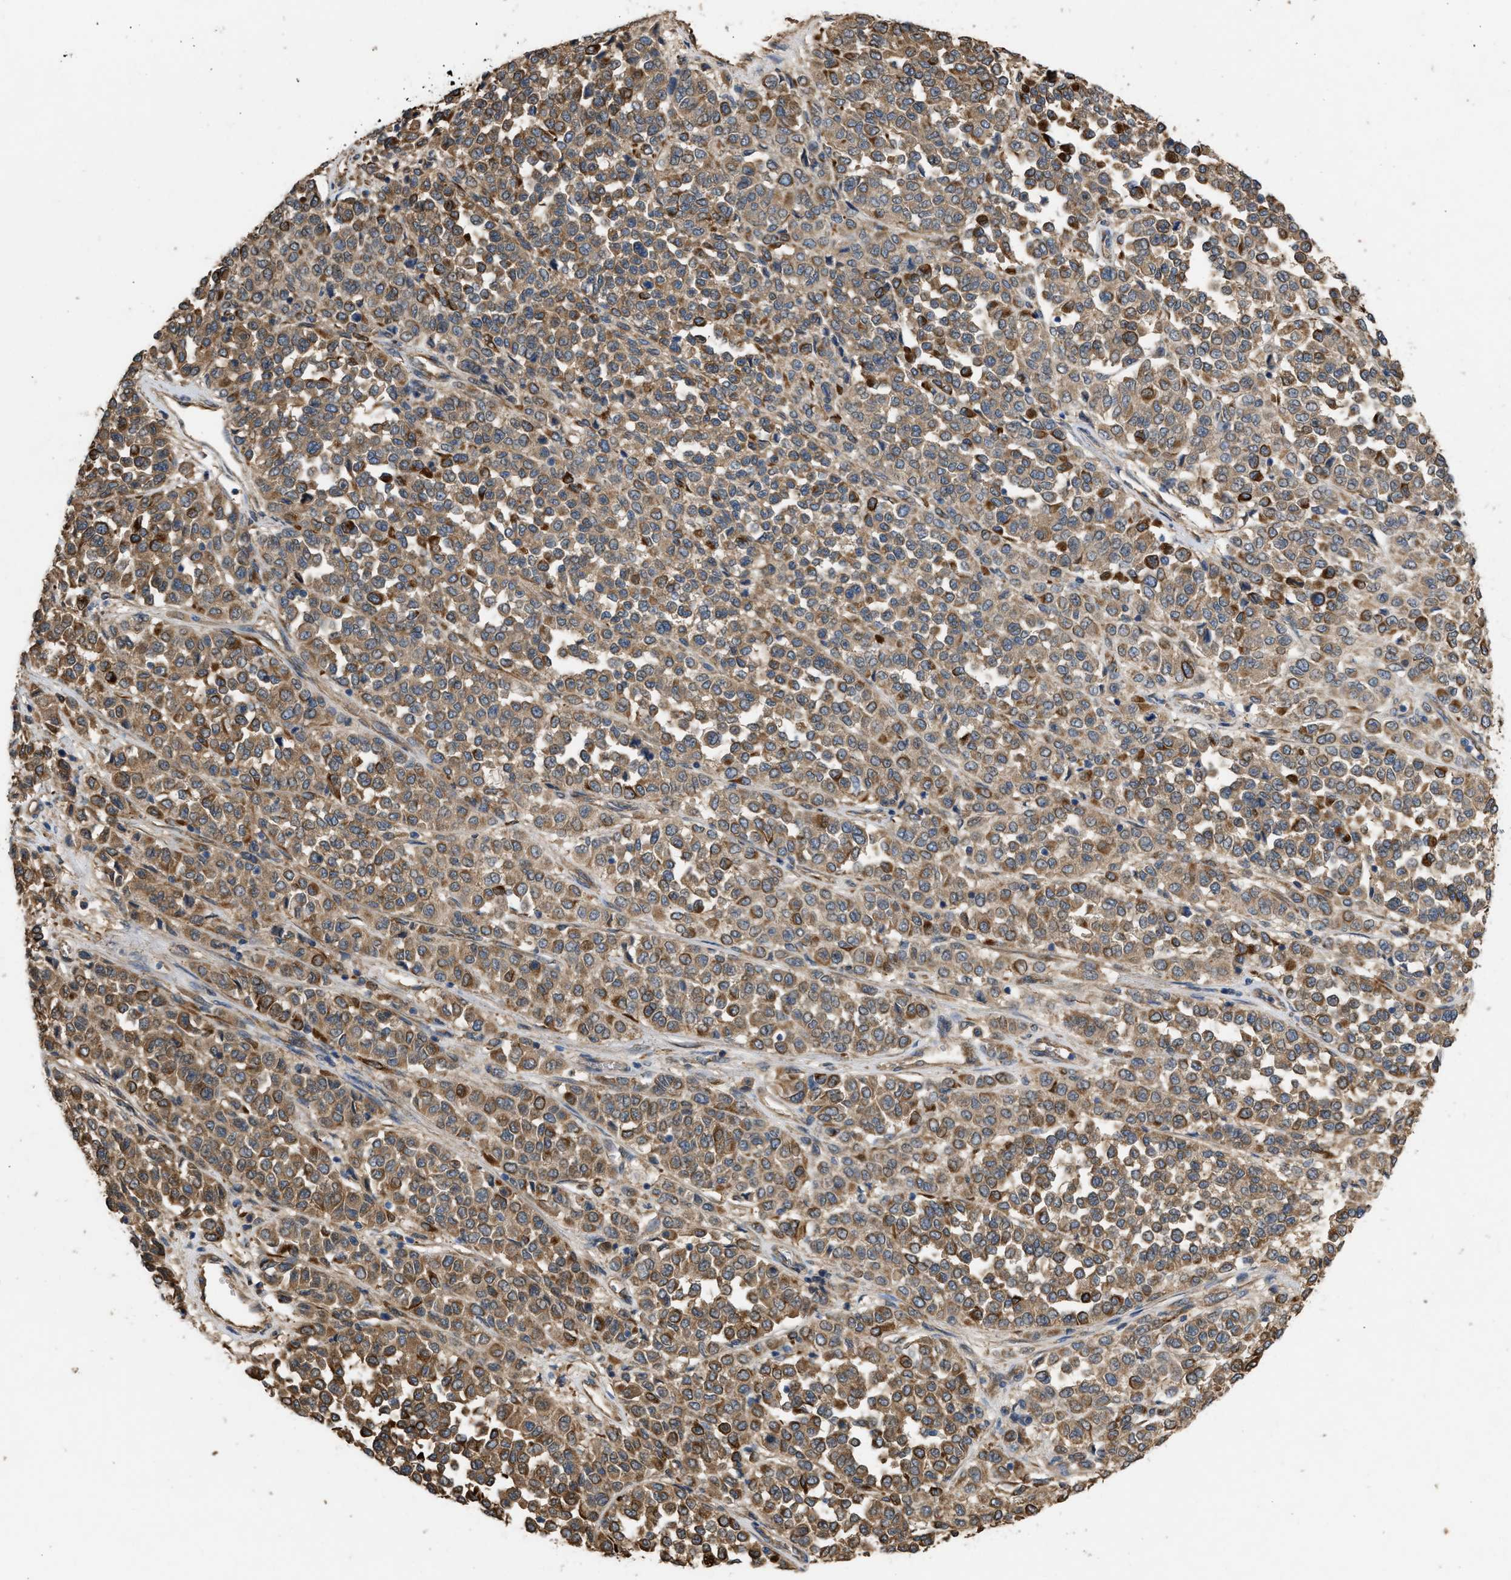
{"staining": {"intensity": "moderate", "quantity": ">75%", "location": "cytoplasmic/membranous"}, "tissue": "melanoma", "cell_type": "Tumor cells", "image_type": "cancer", "snomed": [{"axis": "morphology", "description": "Malignant melanoma, Metastatic site"}, {"axis": "topography", "description": "Pancreas"}], "caption": "Immunohistochemistry (DAB) staining of malignant melanoma (metastatic site) shows moderate cytoplasmic/membranous protein expression in about >75% of tumor cells.", "gene": "SLC4A11", "patient": {"sex": "female", "age": 30}}